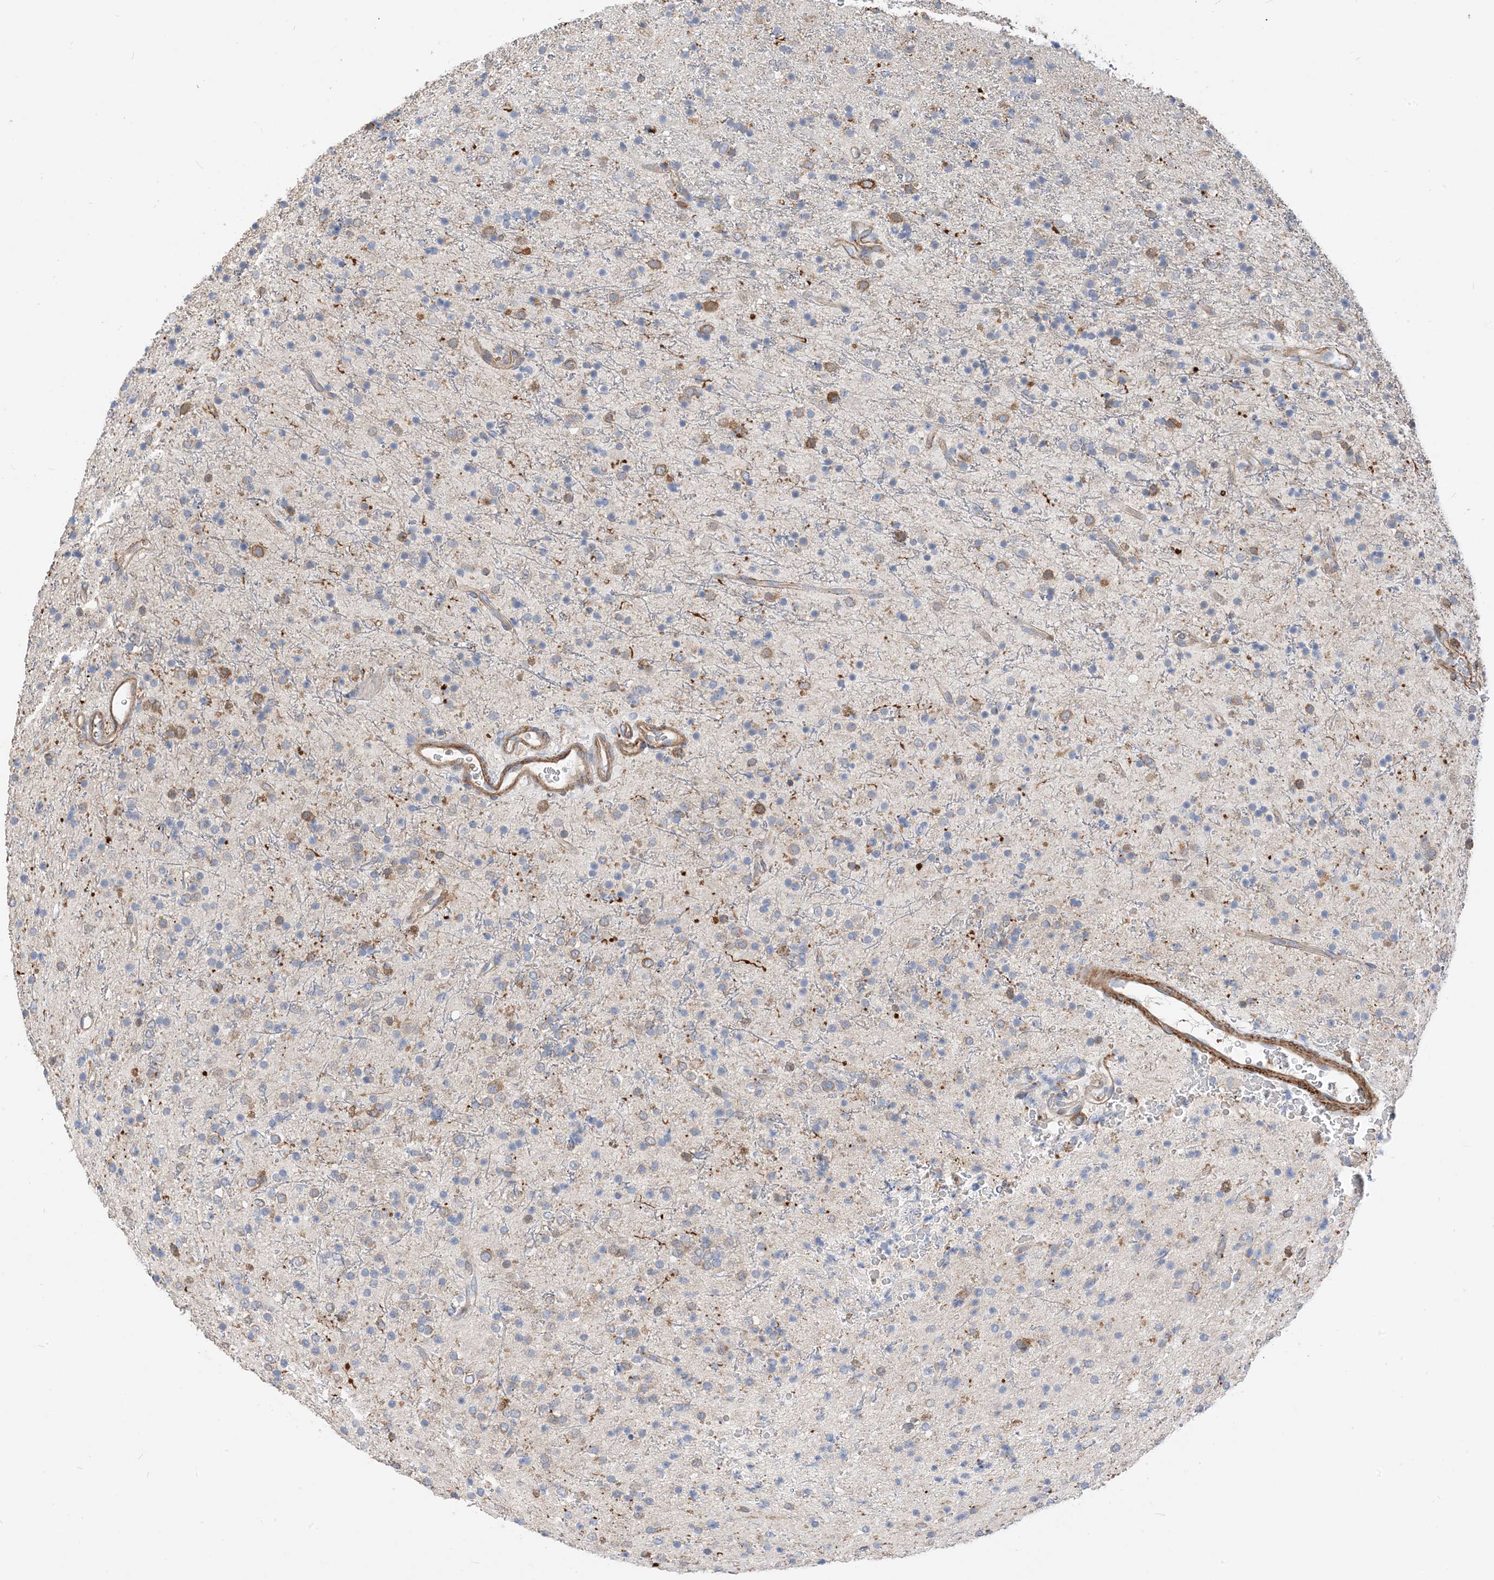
{"staining": {"intensity": "negative", "quantity": "none", "location": "none"}, "tissue": "glioma", "cell_type": "Tumor cells", "image_type": "cancer", "snomed": [{"axis": "morphology", "description": "Glioma, malignant, High grade"}, {"axis": "topography", "description": "Brain"}], "caption": "Protein analysis of high-grade glioma (malignant) exhibits no significant expression in tumor cells.", "gene": "PARVG", "patient": {"sex": "male", "age": 34}}